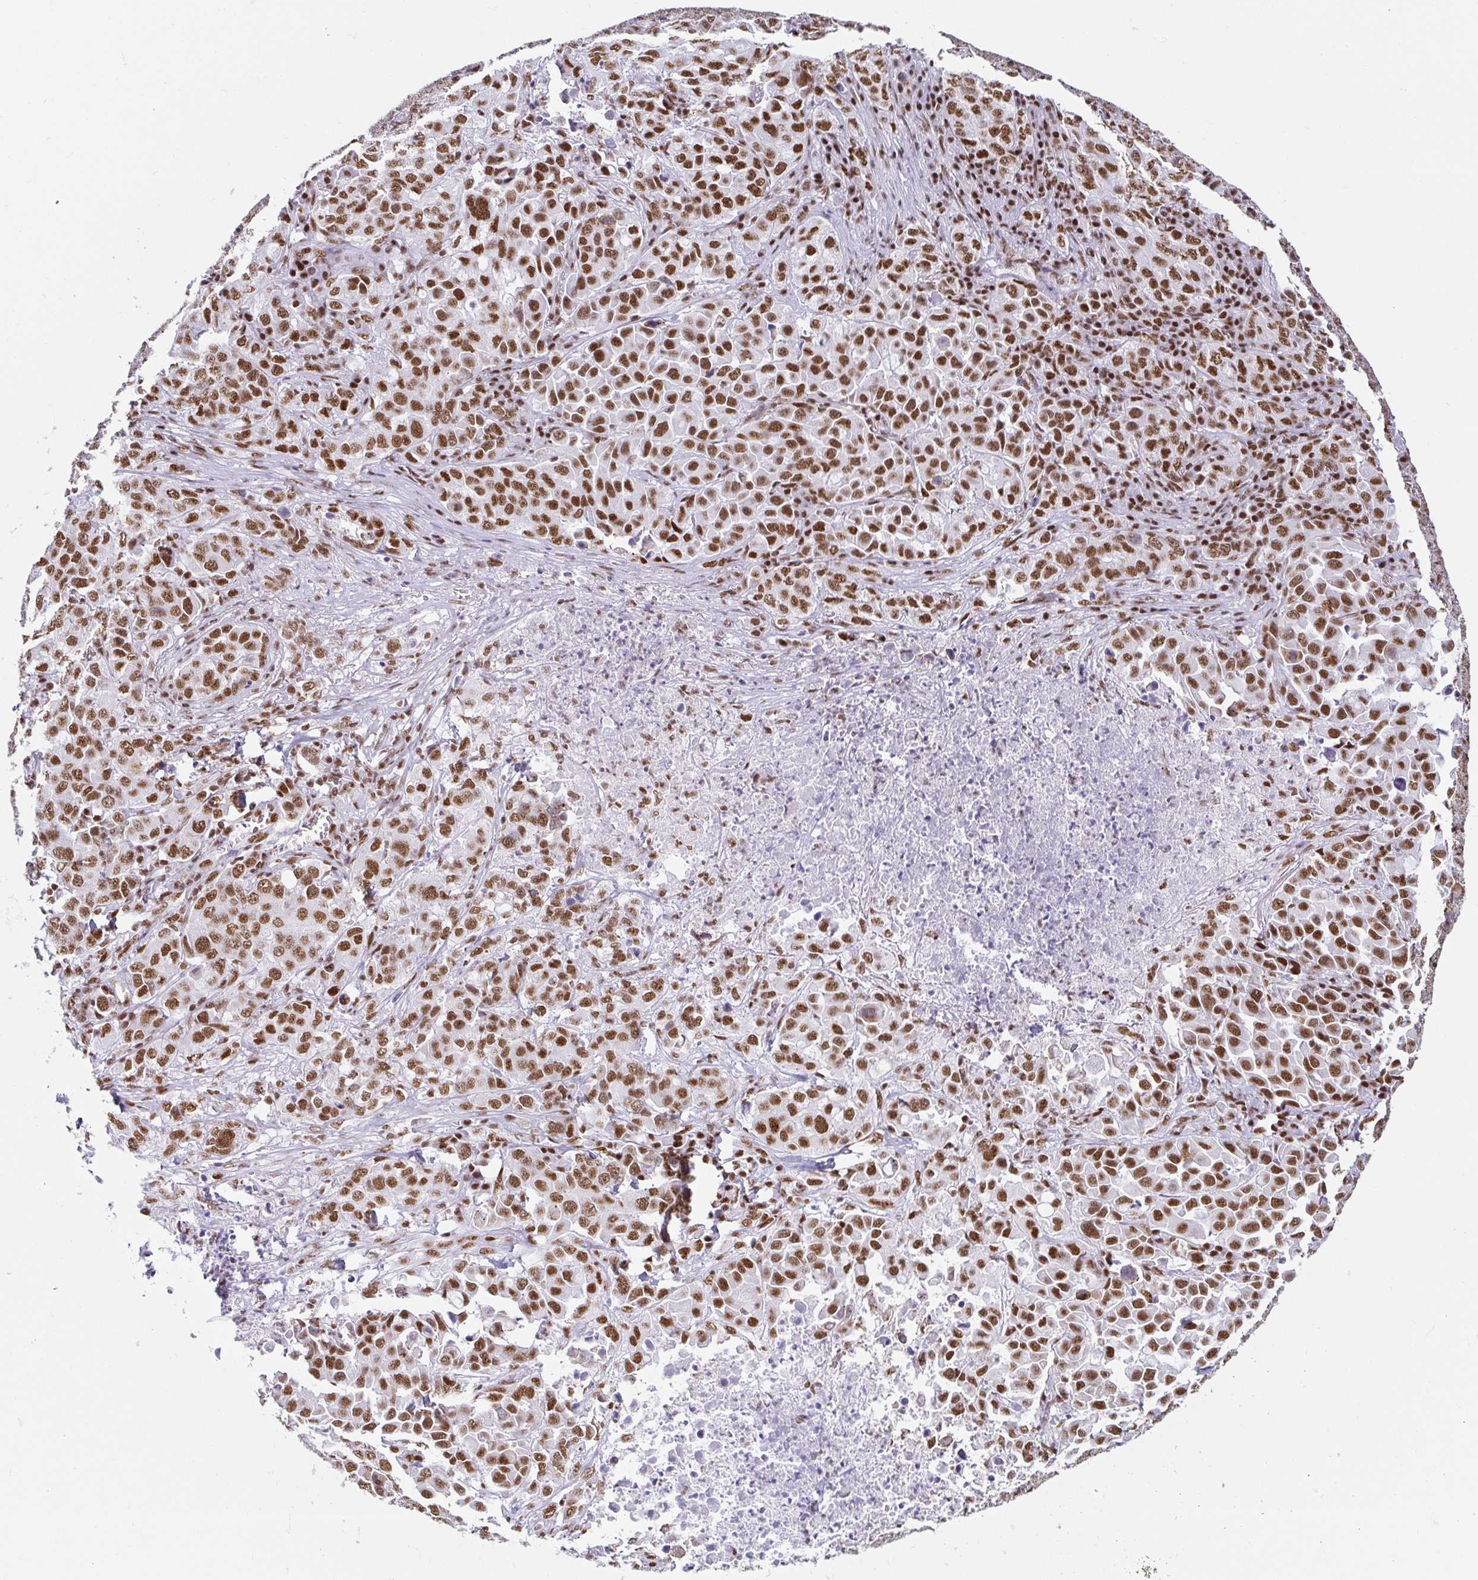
{"staining": {"intensity": "moderate", "quantity": ">75%", "location": "nuclear"}, "tissue": "lung cancer", "cell_type": "Tumor cells", "image_type": "cancer", "snomed": [{"axis": "morphology", "description": "Adenocarcinoma, NOS"}, {"axis": "morphology", "description": "Adenocarcinoma, metastatic, NOS"}, {"axis": "topography", "description": "Lymph node"}, {"axis": "topography", "description": "Lung"}], "caption": "Moderate nuclear protein positivity is appreciated in about >75% of tumor cells in lung cancer (metastatic adenocarcinoma).", "gene": "EWSR1", "patient": {"sex": "female", "age": 65}}